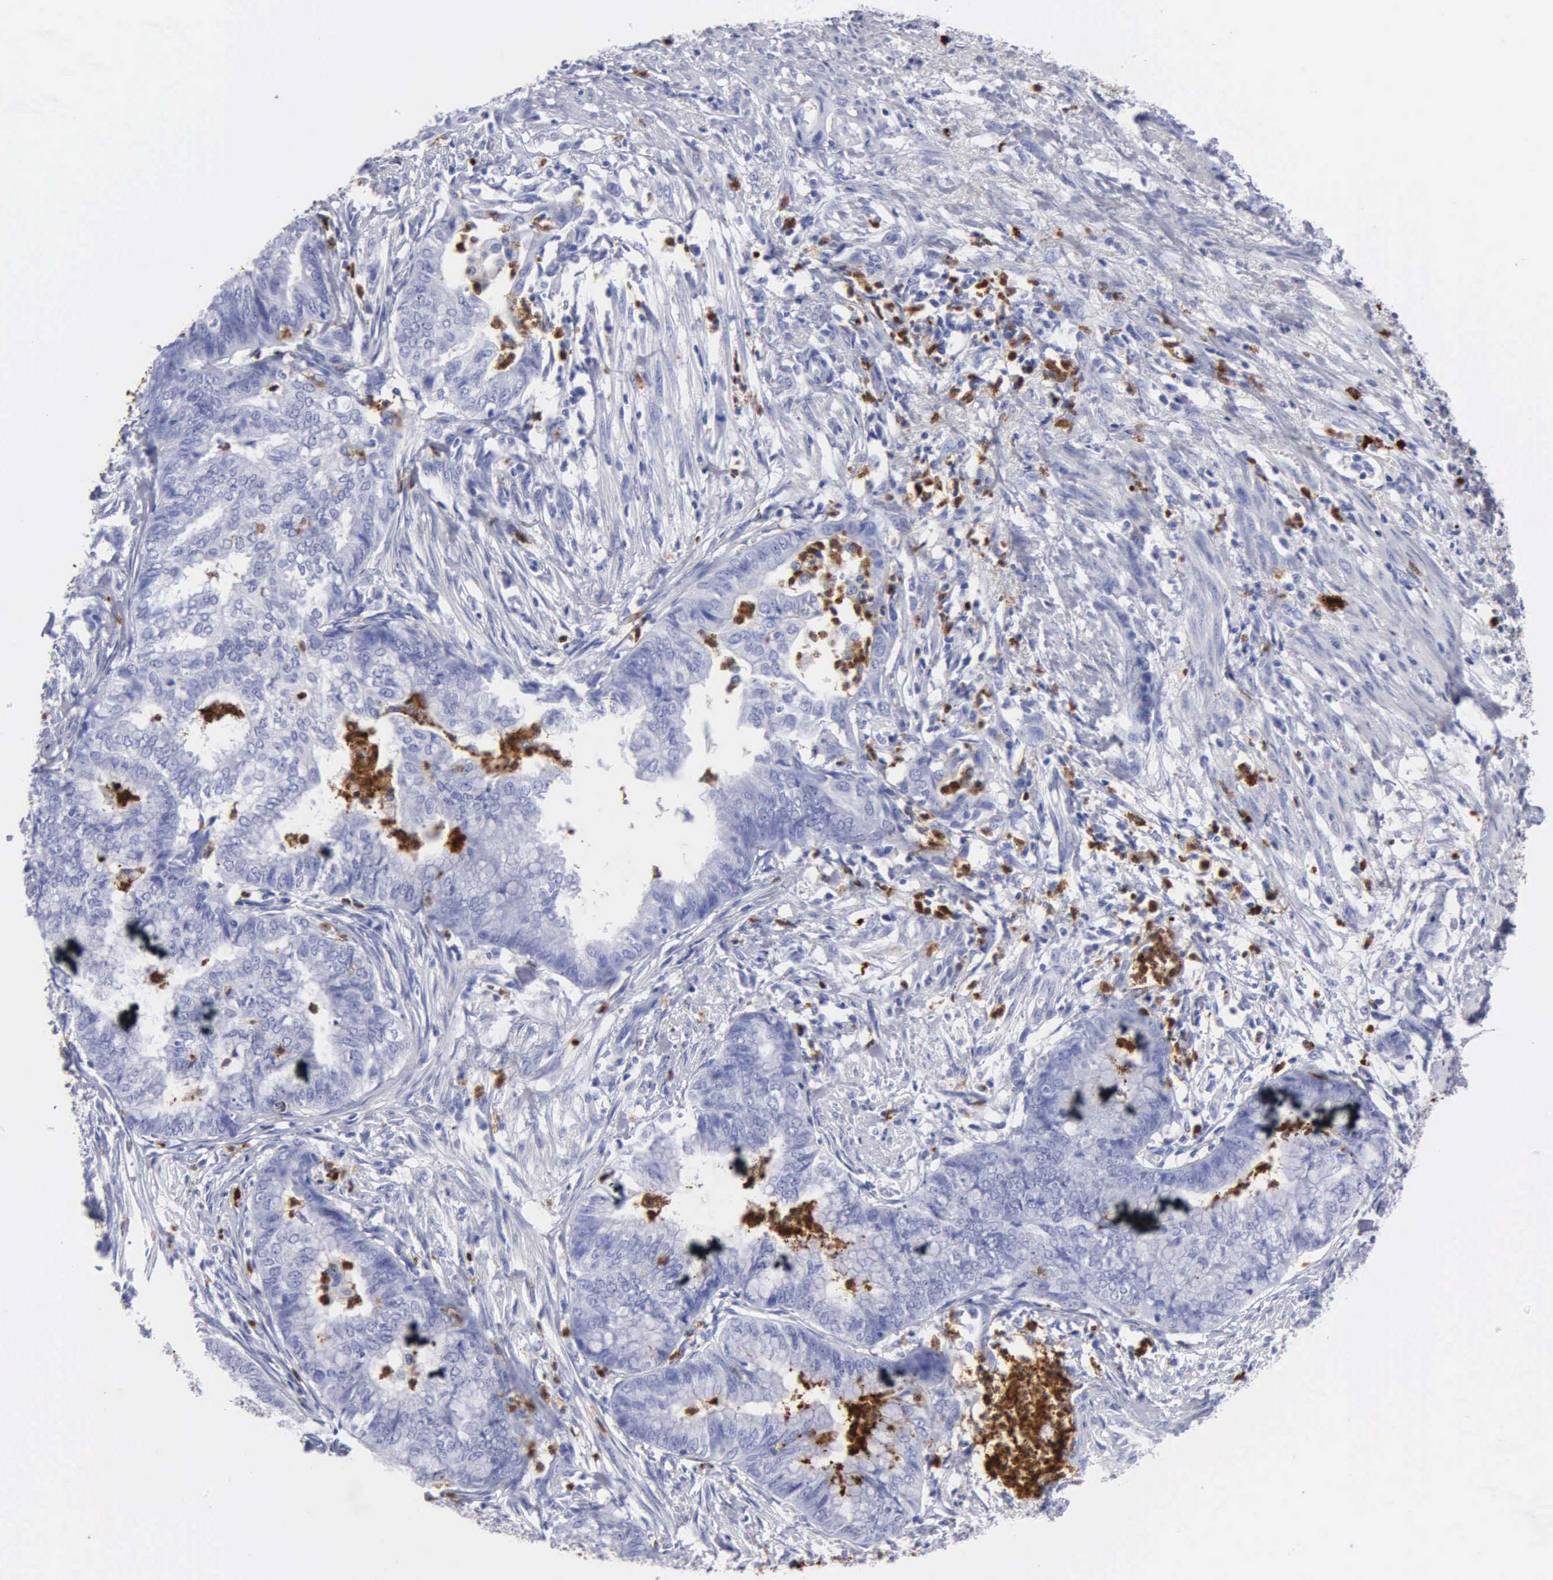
{"staining": {"intensity": "negative", "quantity": "none", "location": "none"}, "tissue": "endometrial cancer", "cell_type": "Tumor cells", "image_type": "cancer", "snomed": [{"axis": "morphology", "description": "Necrosis, NOS"}, {"axis": "morphology", "description": "Adenocarcinoma, NOS"}, {"axis": "topography", "description": "Endometrium"}], "caption": "A high-resolution histopathology image shows immunohistochemistry staining of endometrial cancer, which shows no significant positivity in tumor cells.", "gene": "CTSG", "patient": {"sex": "female", "age": 79}}